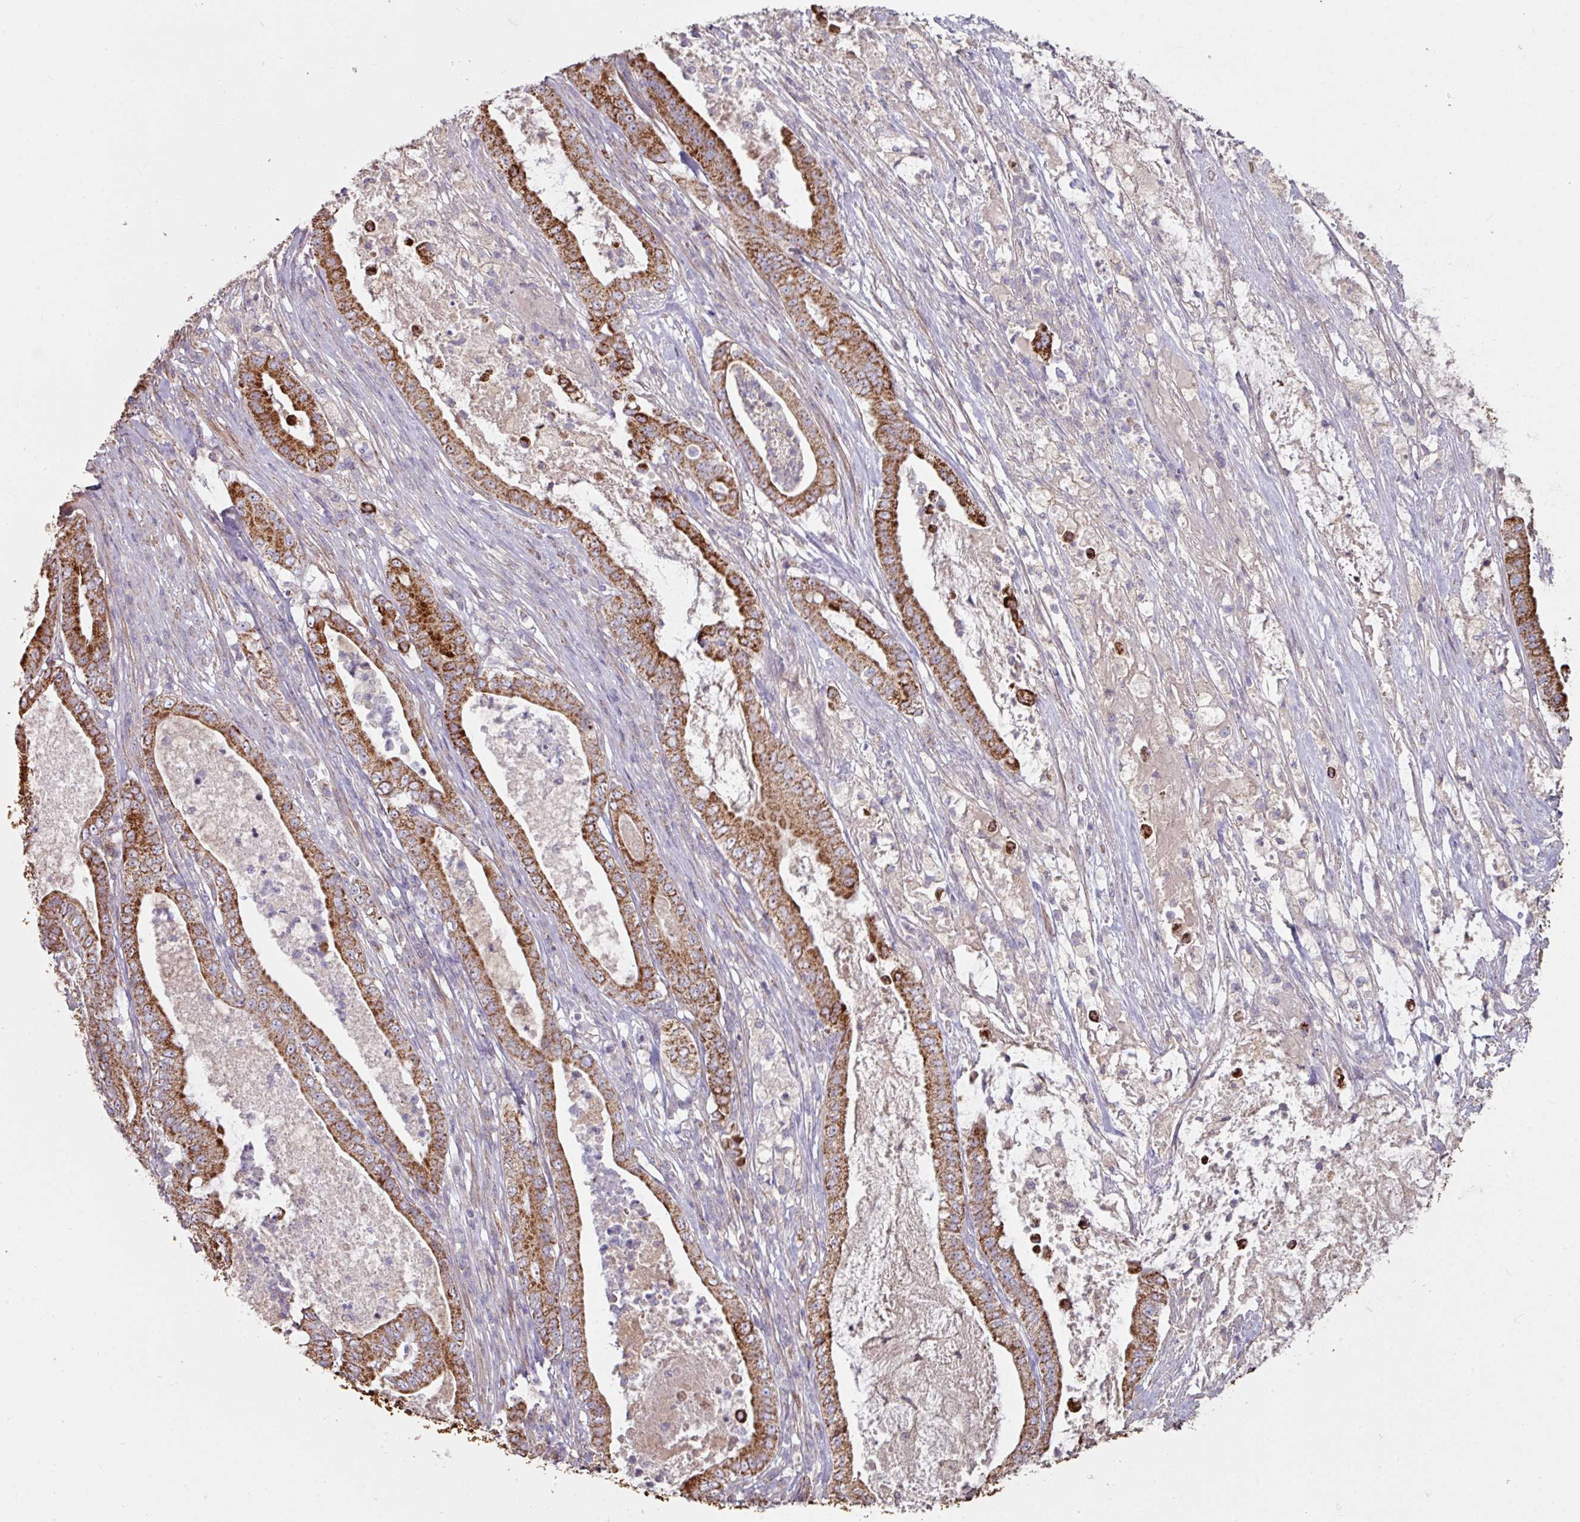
{"staining": {"intensity": "strong", "quantity": ">75%", "location": "cytoplasmic/membranous"}, "tissue": "pancreatic cancer", "cell_type": "Tumor cells", "image_type": "cancer", "snomed": [{"axis": "morphology", "description": "Adenocarcinoma, NOS"}, {"axis": "topography", "description": "Pancreas"}], "caption": "A micrograph of adenocarcinoma (pancreatic) stained for a protein shows strong cytoplasmic/membranous brown staining in tumor cells.", "gene": "OR2D3", "patient": {"sex": "male", "age": 71}}